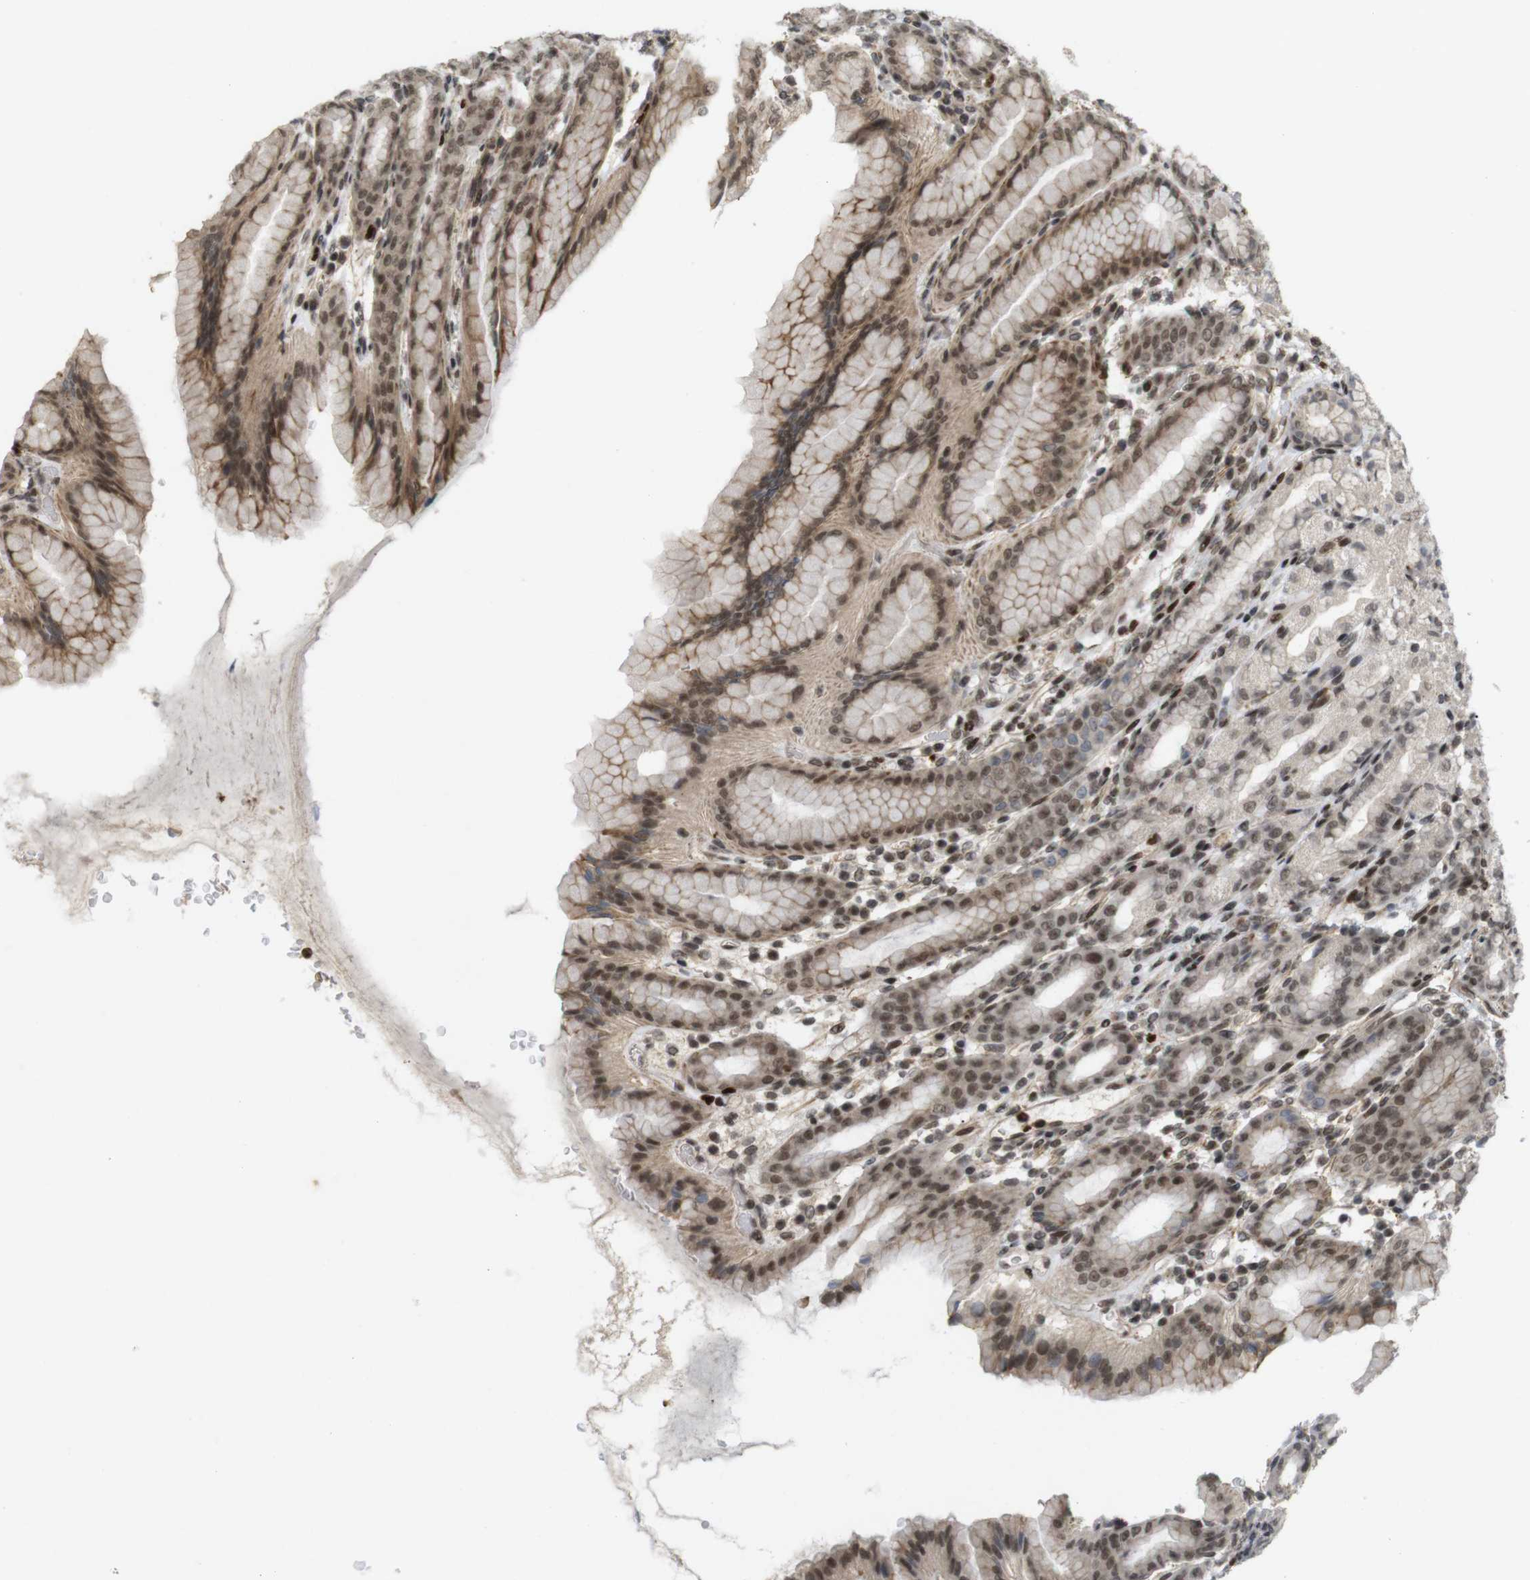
{"staining": {"intensity": "moderate", "quantity": ">75%", "location": "cytoplasmic/membranous,nuclear"}, "tissue": "stomach", "cell_type": "Glandular cells", "image_type": "normal", "snomed": [{"axis": "morphology", "description": "Normal tissue, NOS"}, {"axis": "topography", "description": "Stomach, upper"}], "caption": "This micrograph reveals immunohistochemistry (IHC) staining of unremarkable stomach, with medium moderate cytoplasmic/membranous,nuclear staining in about >75% of glandular cells.", "gene": "SP2", "patient": {"sex": "male", "age": 68}}